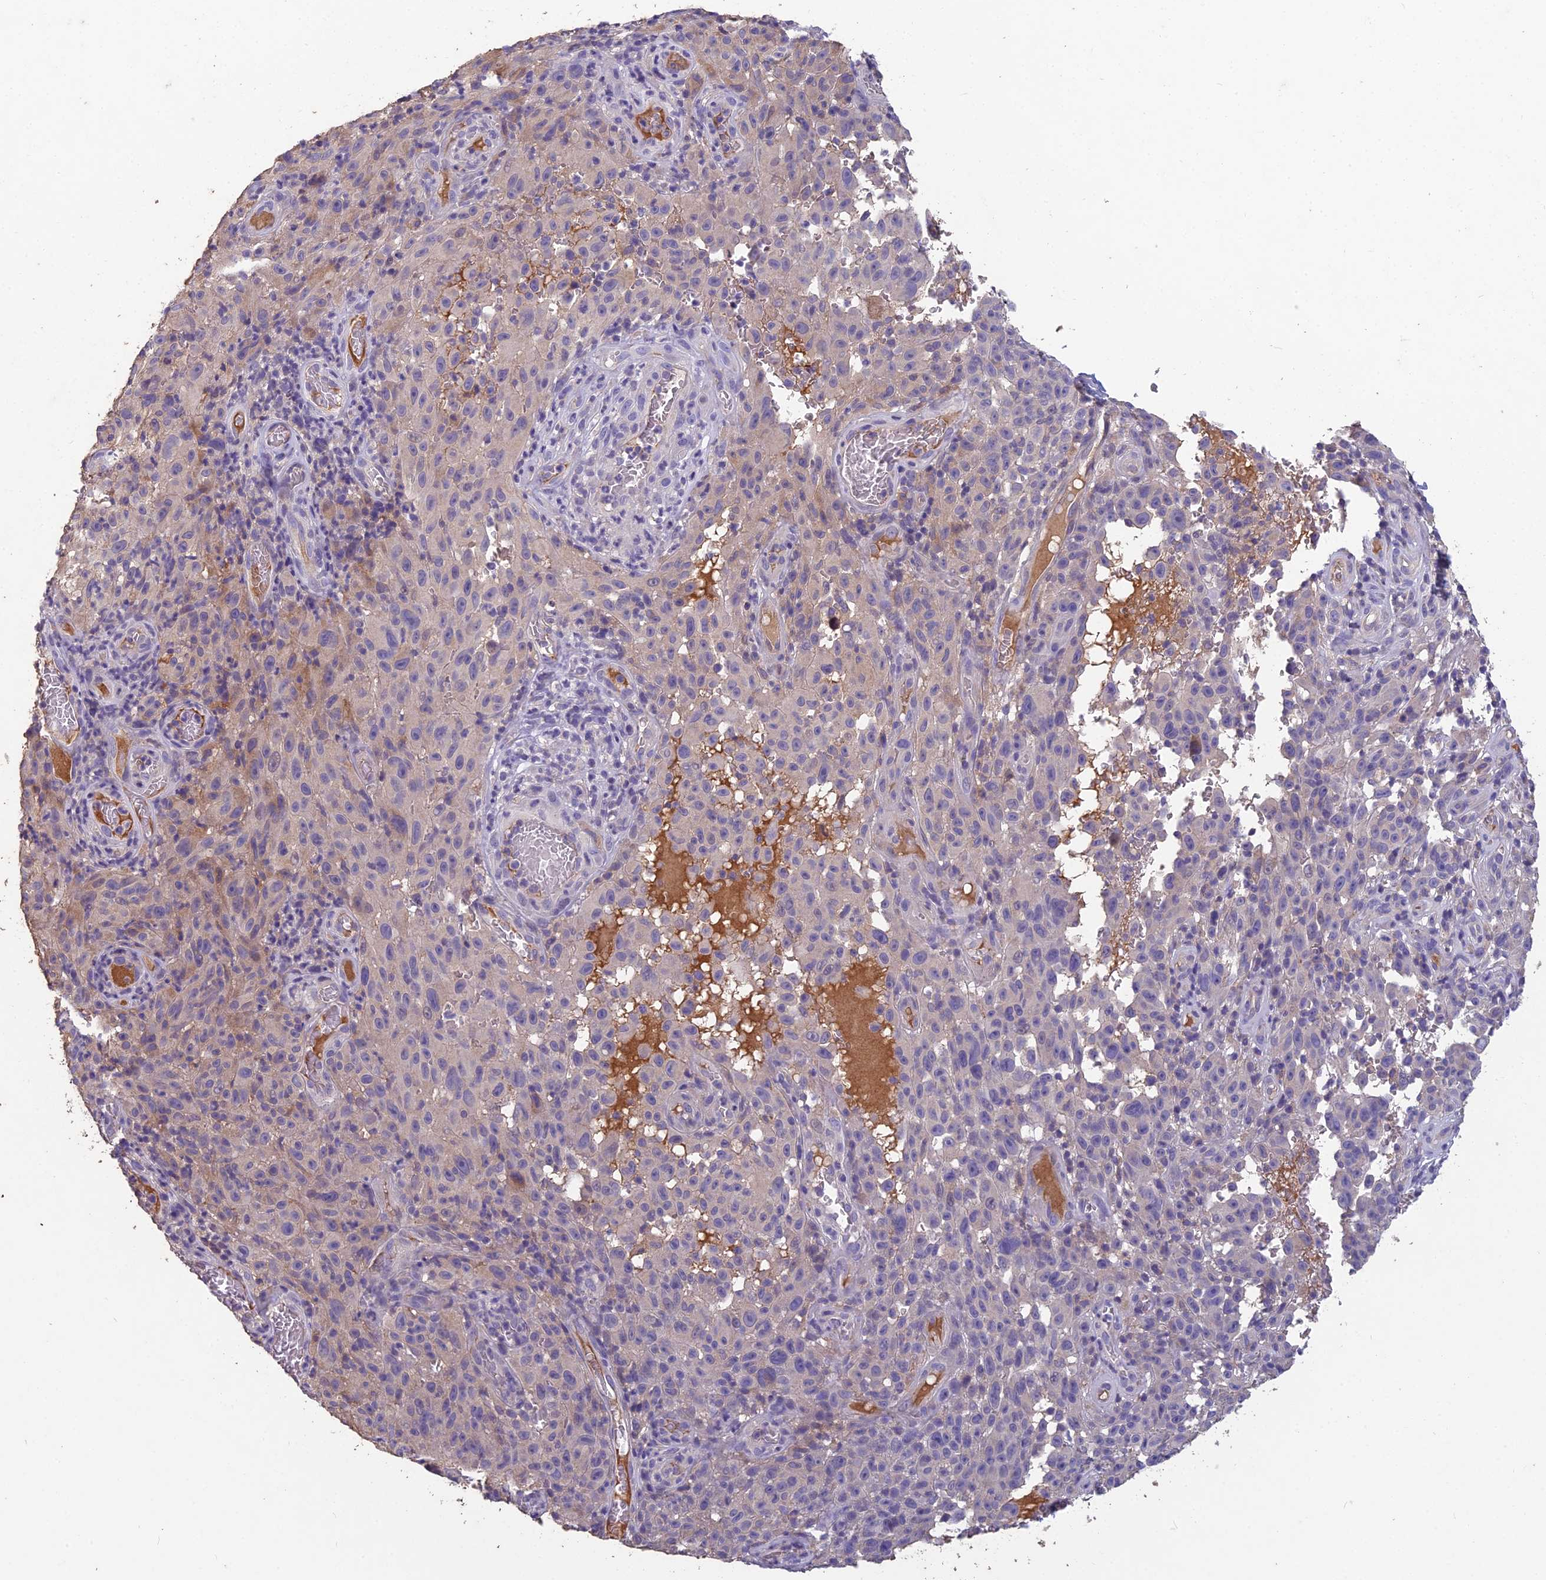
{"staining": {"intensity": "weak", "quantity": "<25%", "location": "cytoplasmic/membranous"}, "tissue": "melanoma", "cell_type": "Tumor cells", "image_type": "cancer", "snomed": [{"axis": "morphology", "description": "Malignant melanoma, NOS"}, {"axis": "topography", "description": "Skin"}], "caption": "A photomicrograph of human melanoma is negative for staining in tumor cells.", "gene": "CEACAM16", "patient": {"sex": "female", "age": 82}}